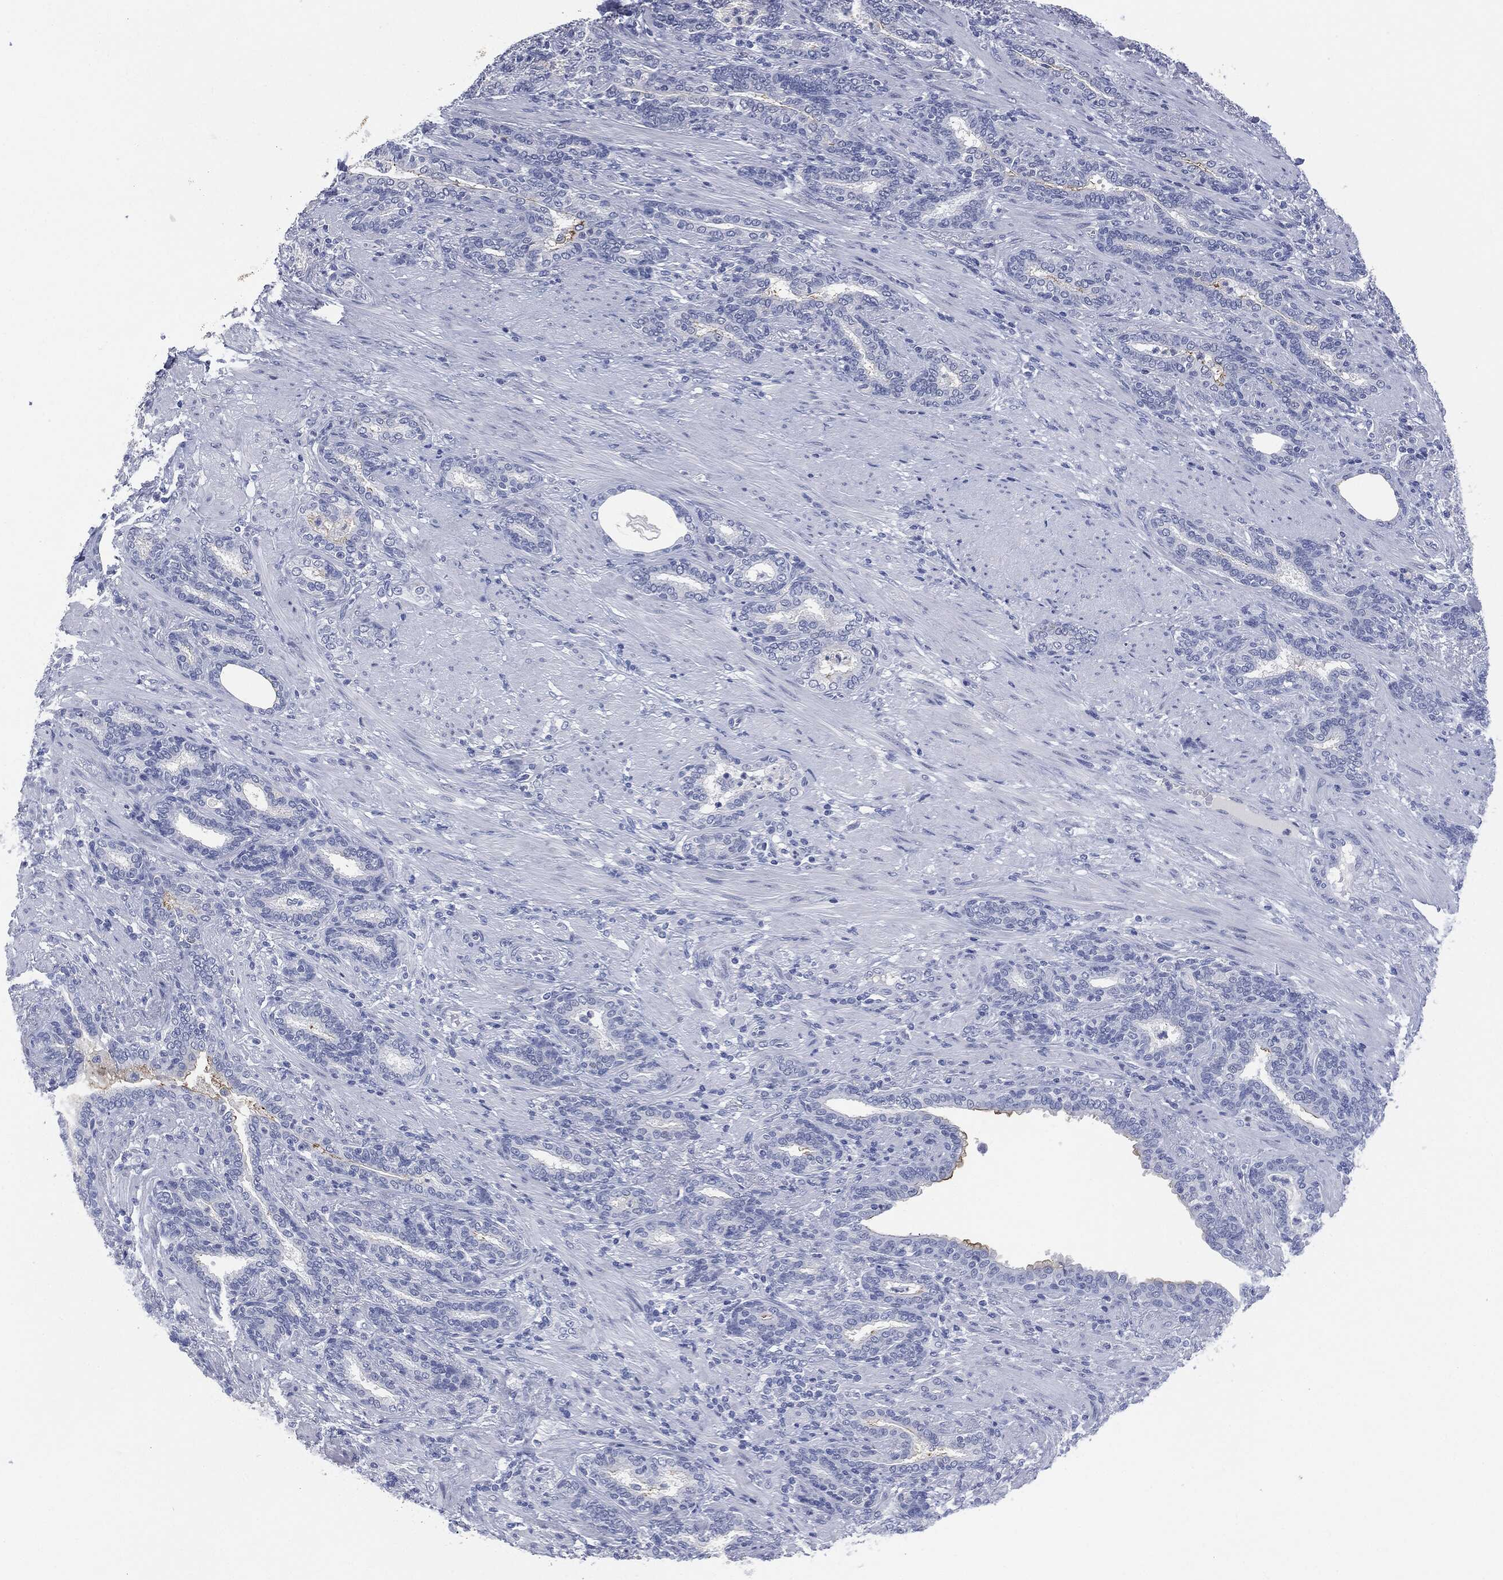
{"staining": {"intensity": "negative", "quantity": "none", "location": "none"}, "tissue": "prostate cancer", "cell_type": "Tumor cells", "image_type": "cancer", "snomed": [{"axis": "morphology", "description": "Adenocarcinoma, Low grade"}, {"axis": "topography", "description": "Prostate"}], "caption": "IHC of prostate cancer (adenocarcinoma (low-grade)) shows no expression in tumor cells.", "gene": "MUC16", "patient": {"sex": "male", "age": 68}}